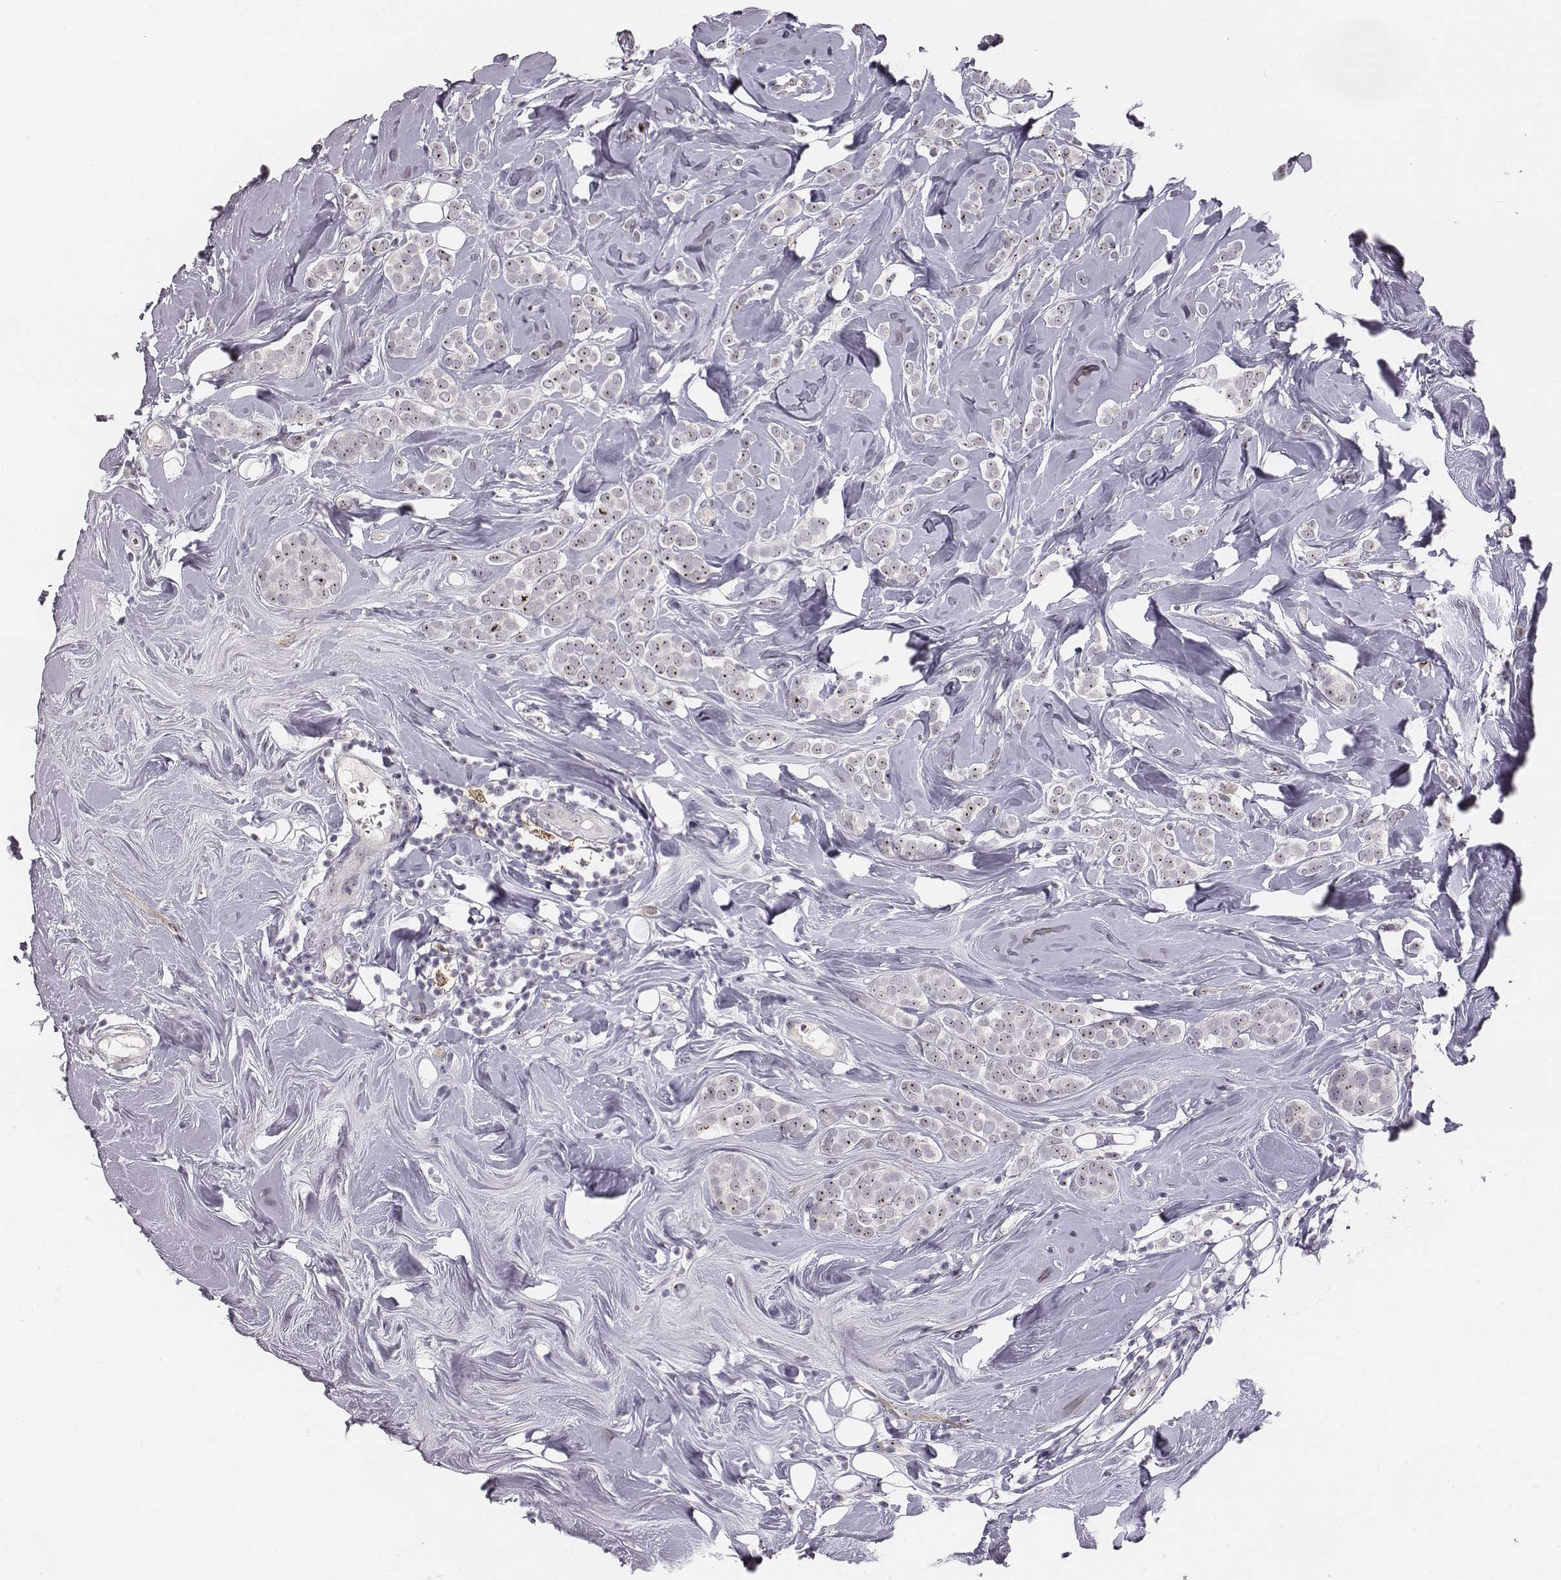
{"staining": {"intensity": "strong", "quantity": "25%-75%", "location": "nuclear"}, "tissue": "breast cancer", "cell_type": "Tumor cells", "image_type": "cancer", "snomed": [{"axis": "morphology", "description": "Lobular carcinoma"}, {"axis": "topography", "description": "Breast"}], "caption": "Immunohistochemical staining of human breast cancer displays strong nuclear protein staining in approximately 25%-75% of tumor cells. (IHC, brightfield microscopy, high magnification).", "gene": "NIFK", "patient": {"sex": "female", "age": 49}}